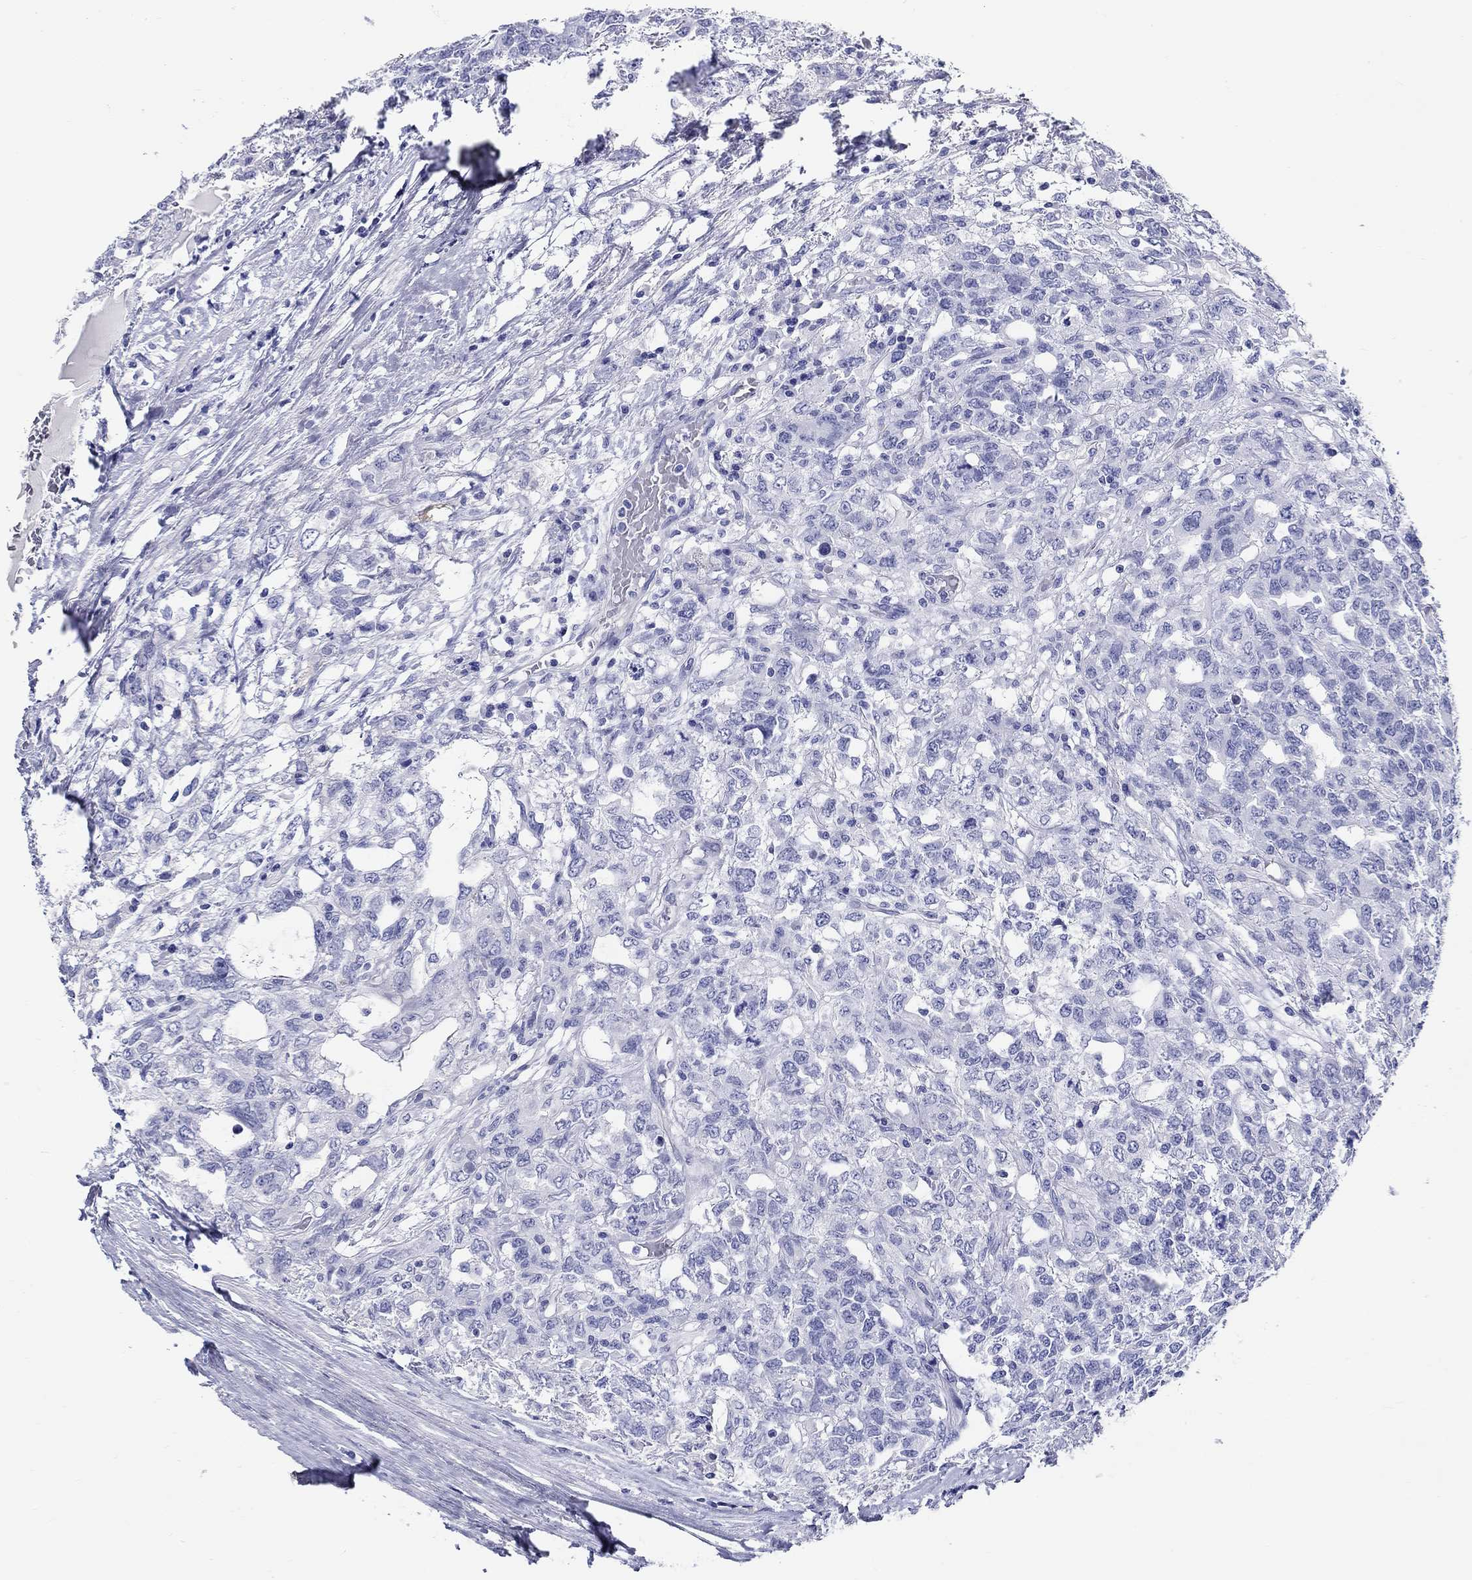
{"staining": {"intensity": "negative", "quantity": "none", "location": "none"}, "tissue": "testis cancer", "cell_type": "Tumor cells", "image_type": "cancer", "snomed": [{"axis": "morphology", "description": "Seminoma, NOS"}, {"axis": "topography", "description": "Testis"}], "caption": "The histopathology image exhibits no significant positivity in tumor cells of seminoma (testis).", "gene": "CRYGS", "patient": {"sex": "male", "age": 52}}